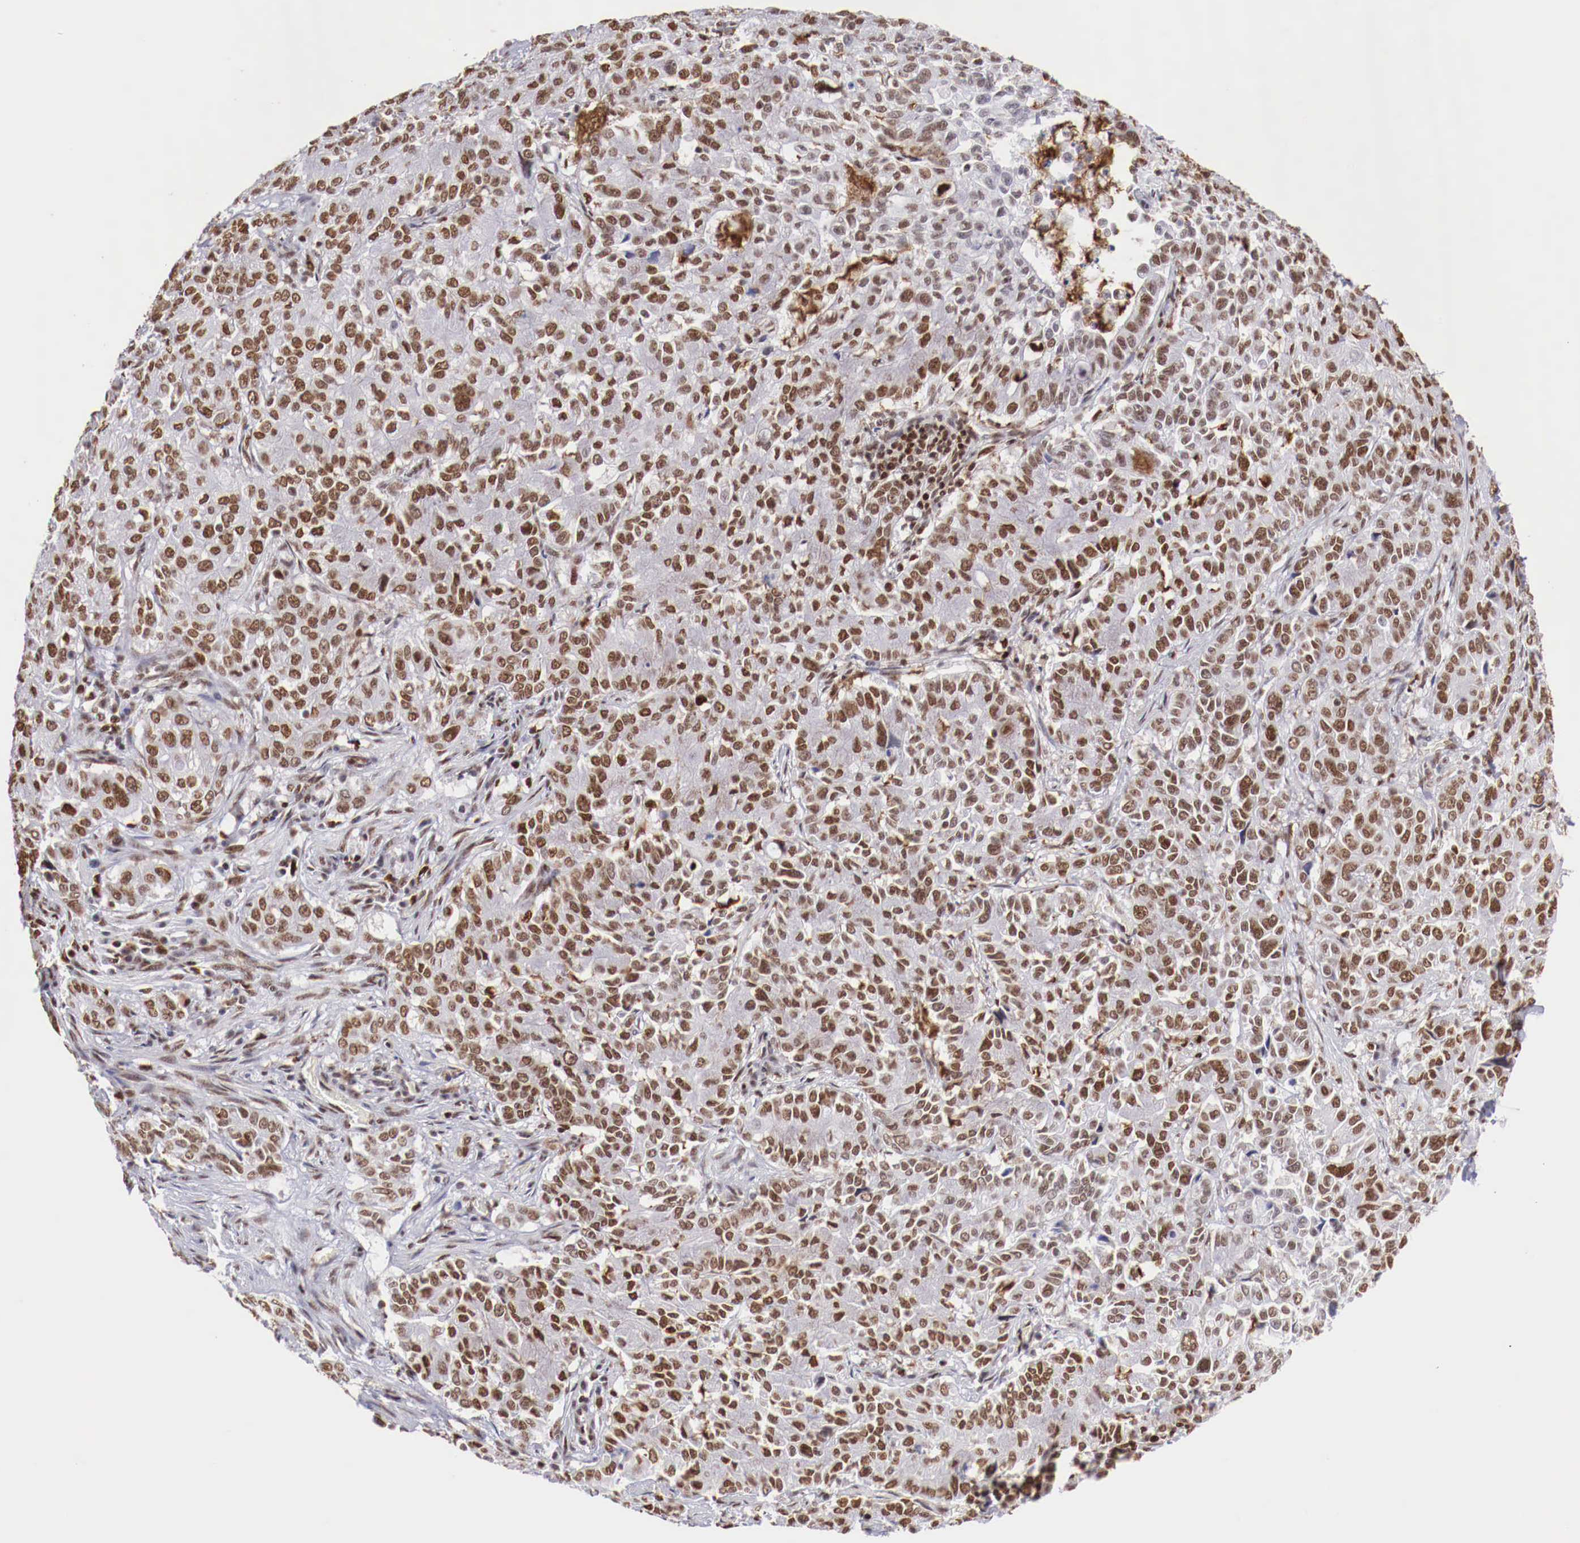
{"staining": {"intensity": "moderate", "quantity": ">75%", "location": "nuclear"}, "tissue": "pancreatic cancer", "cell_type": "Tumor cells", "image_type": "cancer", "snomed": [{"axis": "morphology", "description": "Adenocarcinoma, NOS"}, {"axis": "topography", "description": "Pancreas"}], "caption": "An IHC histopathology image of neoplastic tissue is shown. Protein staining in brown labels moderate nuclear positivity in adenocarcinoma (pancreatic) within tumor cells. The staining was performed using DAB (3,3'-diaminobenzidine) to visualize the protein expression in brown, while the nuclei were stained in blue with hematoxylin (Magnification: 20x).", "gene": "MAX", "patient": {"sex": "female", "age": 52}}